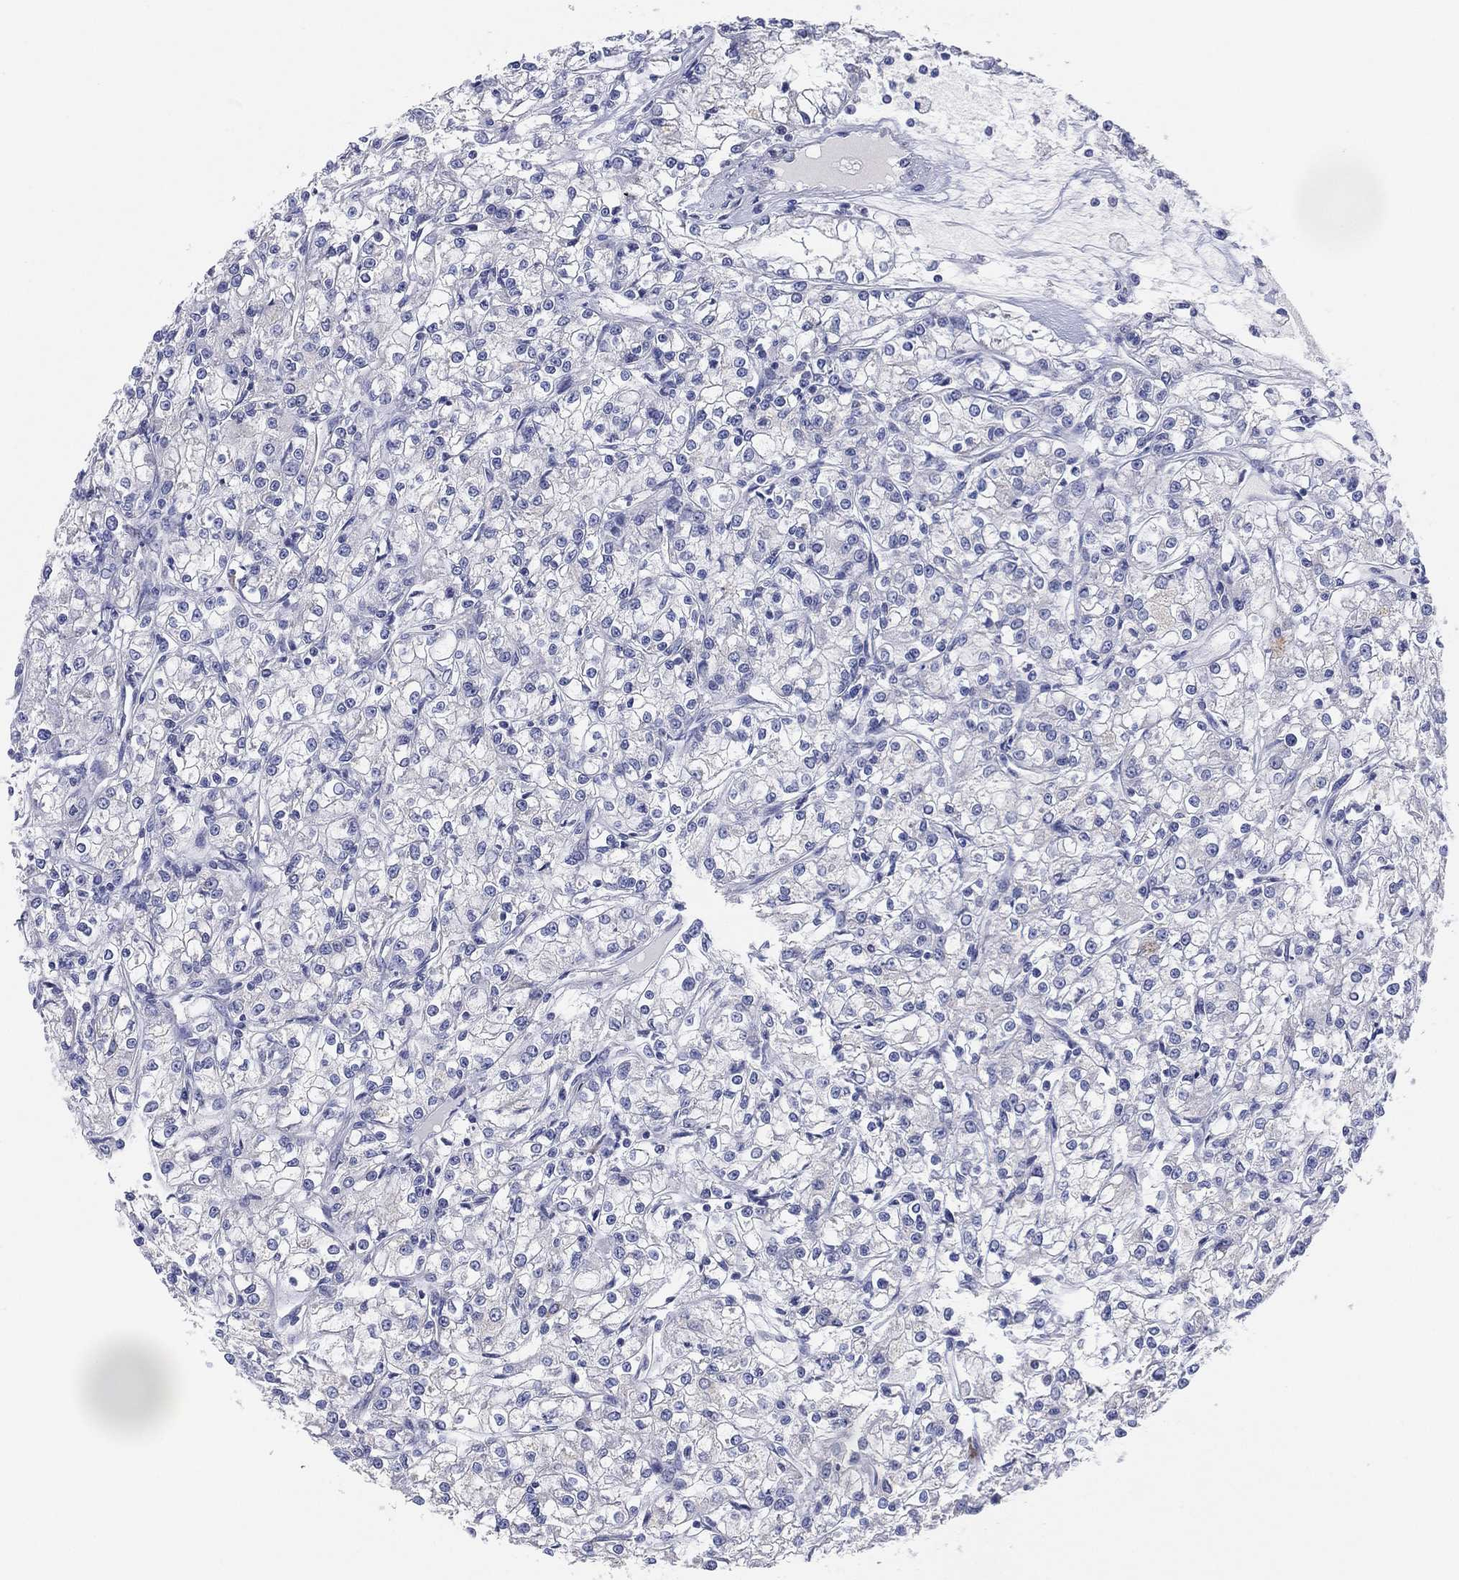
{"staining": {"intensity": "negative", "quantity": "none", "location": "none"}, "tissue": "renal cancer", "cell_type": "Tumor cells", "image_type": "cancer", "snomed": [{"axis": "morphology", "description": "Adenocarcinoma, NOS"}, {"axis": "topography", "description": "Kidney"}], "caption": "Immunohistochemical staining of renal adenocarcinoma exhibits no significant expression in tumor cells. Brightfield microscopy of immunohistochemistry (IHC) stained with DAB (brown) and hematoxylin (blue), captured at high magnification.", "gene": "TMEM40", "patient": {"sex": "female", "age": 59}}